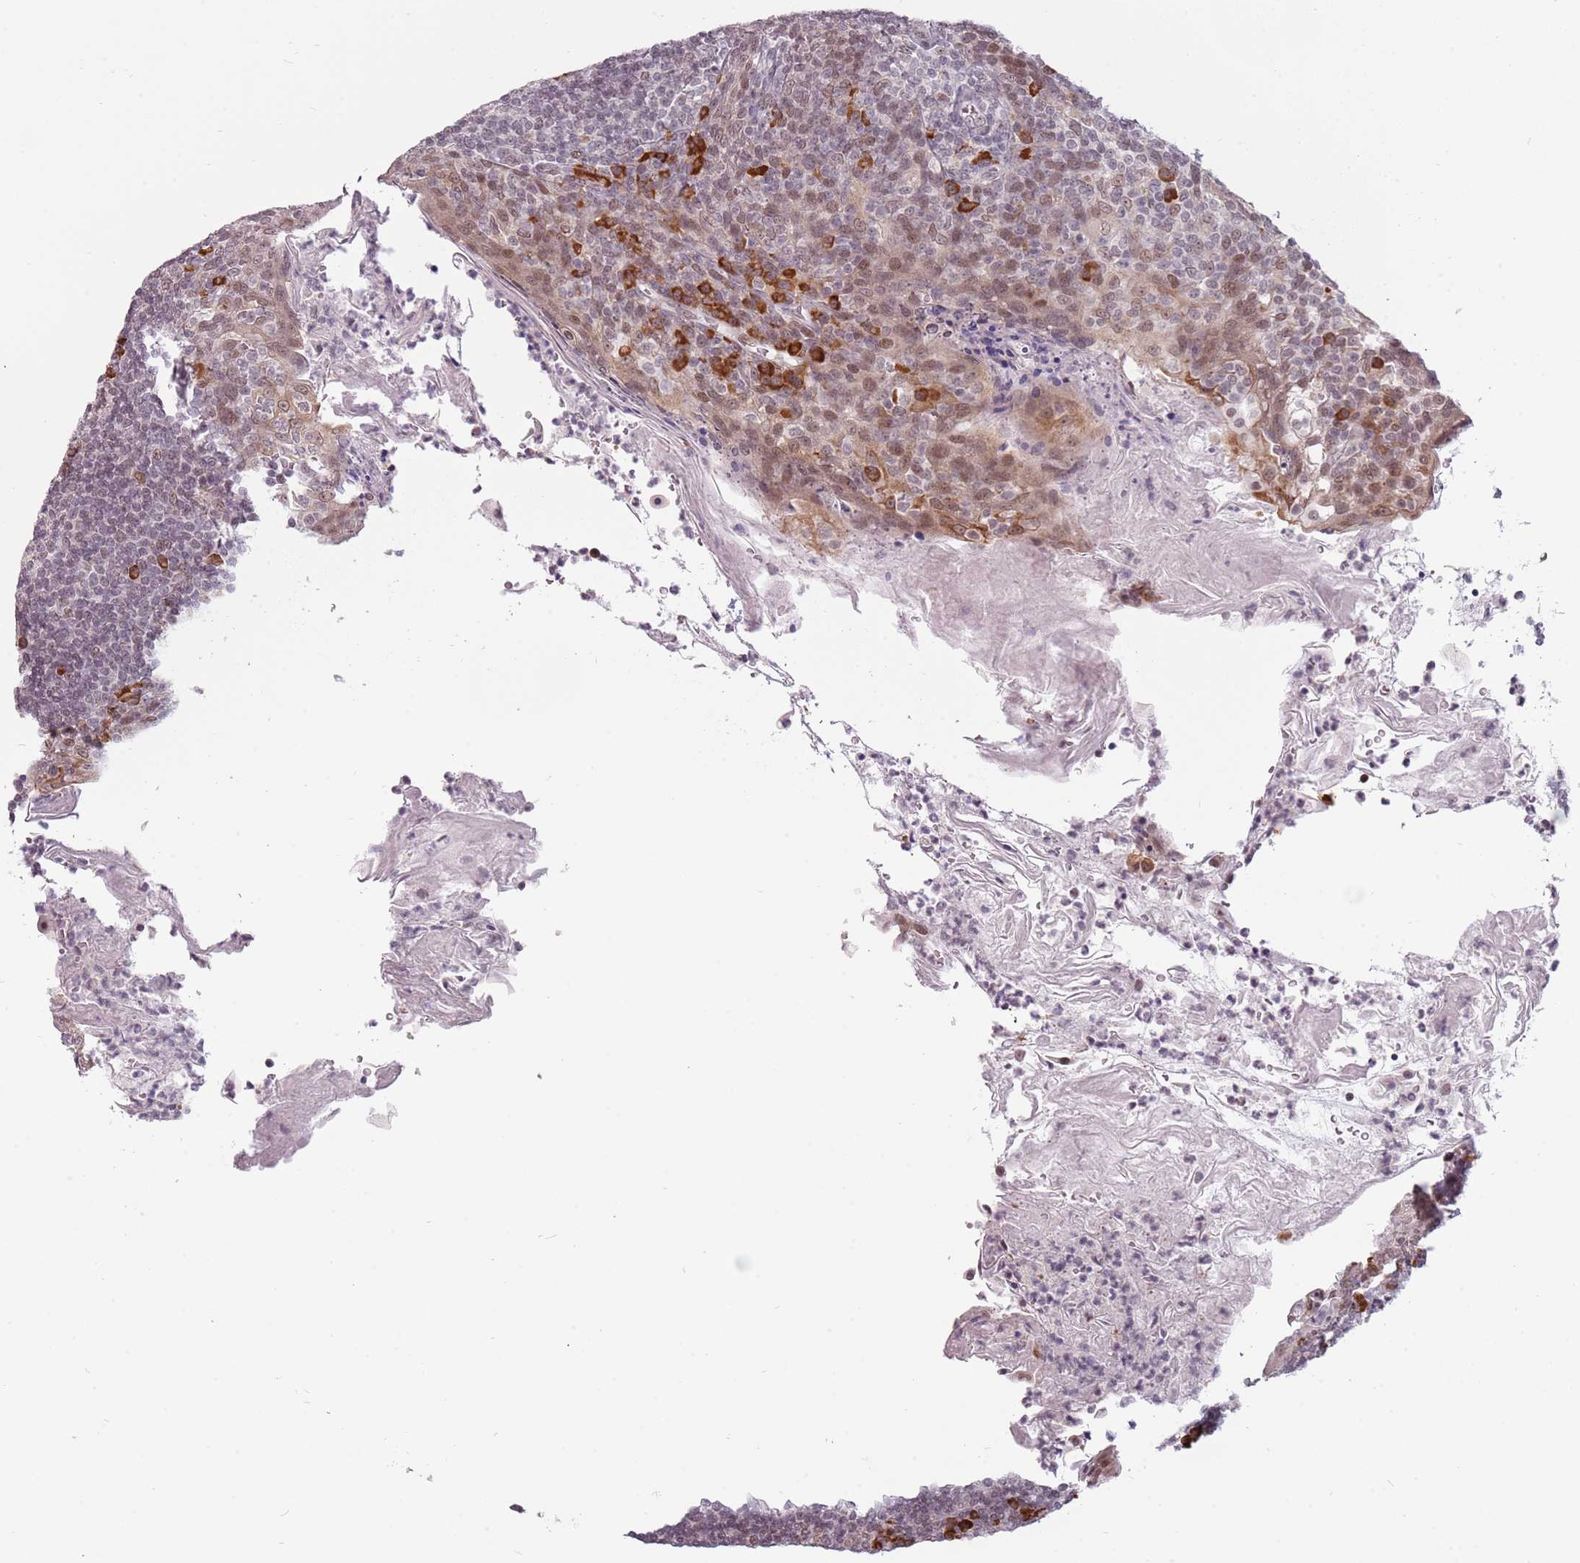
{"staining": {"intensity": "strong", "quantity": "25%-75%", "location": "cytoplasmic/membranous,nuclear"}, "tissue": "tonsil", "cell_type": "Germinal center cells", "image_type": "normal", "snomed": [{"axis": "morphology", "description": "Normal tissue, NOS"}, {"axis": "topography", "description": "Tonsil"}], "caption": "Normal tonsil reveals strong cytoplasmic/membranous,nuclear staining in about 25%-75% of germinal center cells, visualized by immunohistochemistry. (Stains: DAB (3,3'-diaminobenzidine) in brown, nuclei in blue, Microscopy: brightfield microscopy at high magnification).", "gene": "BARD1", "patient": {"sex": "female", "age": 10}}